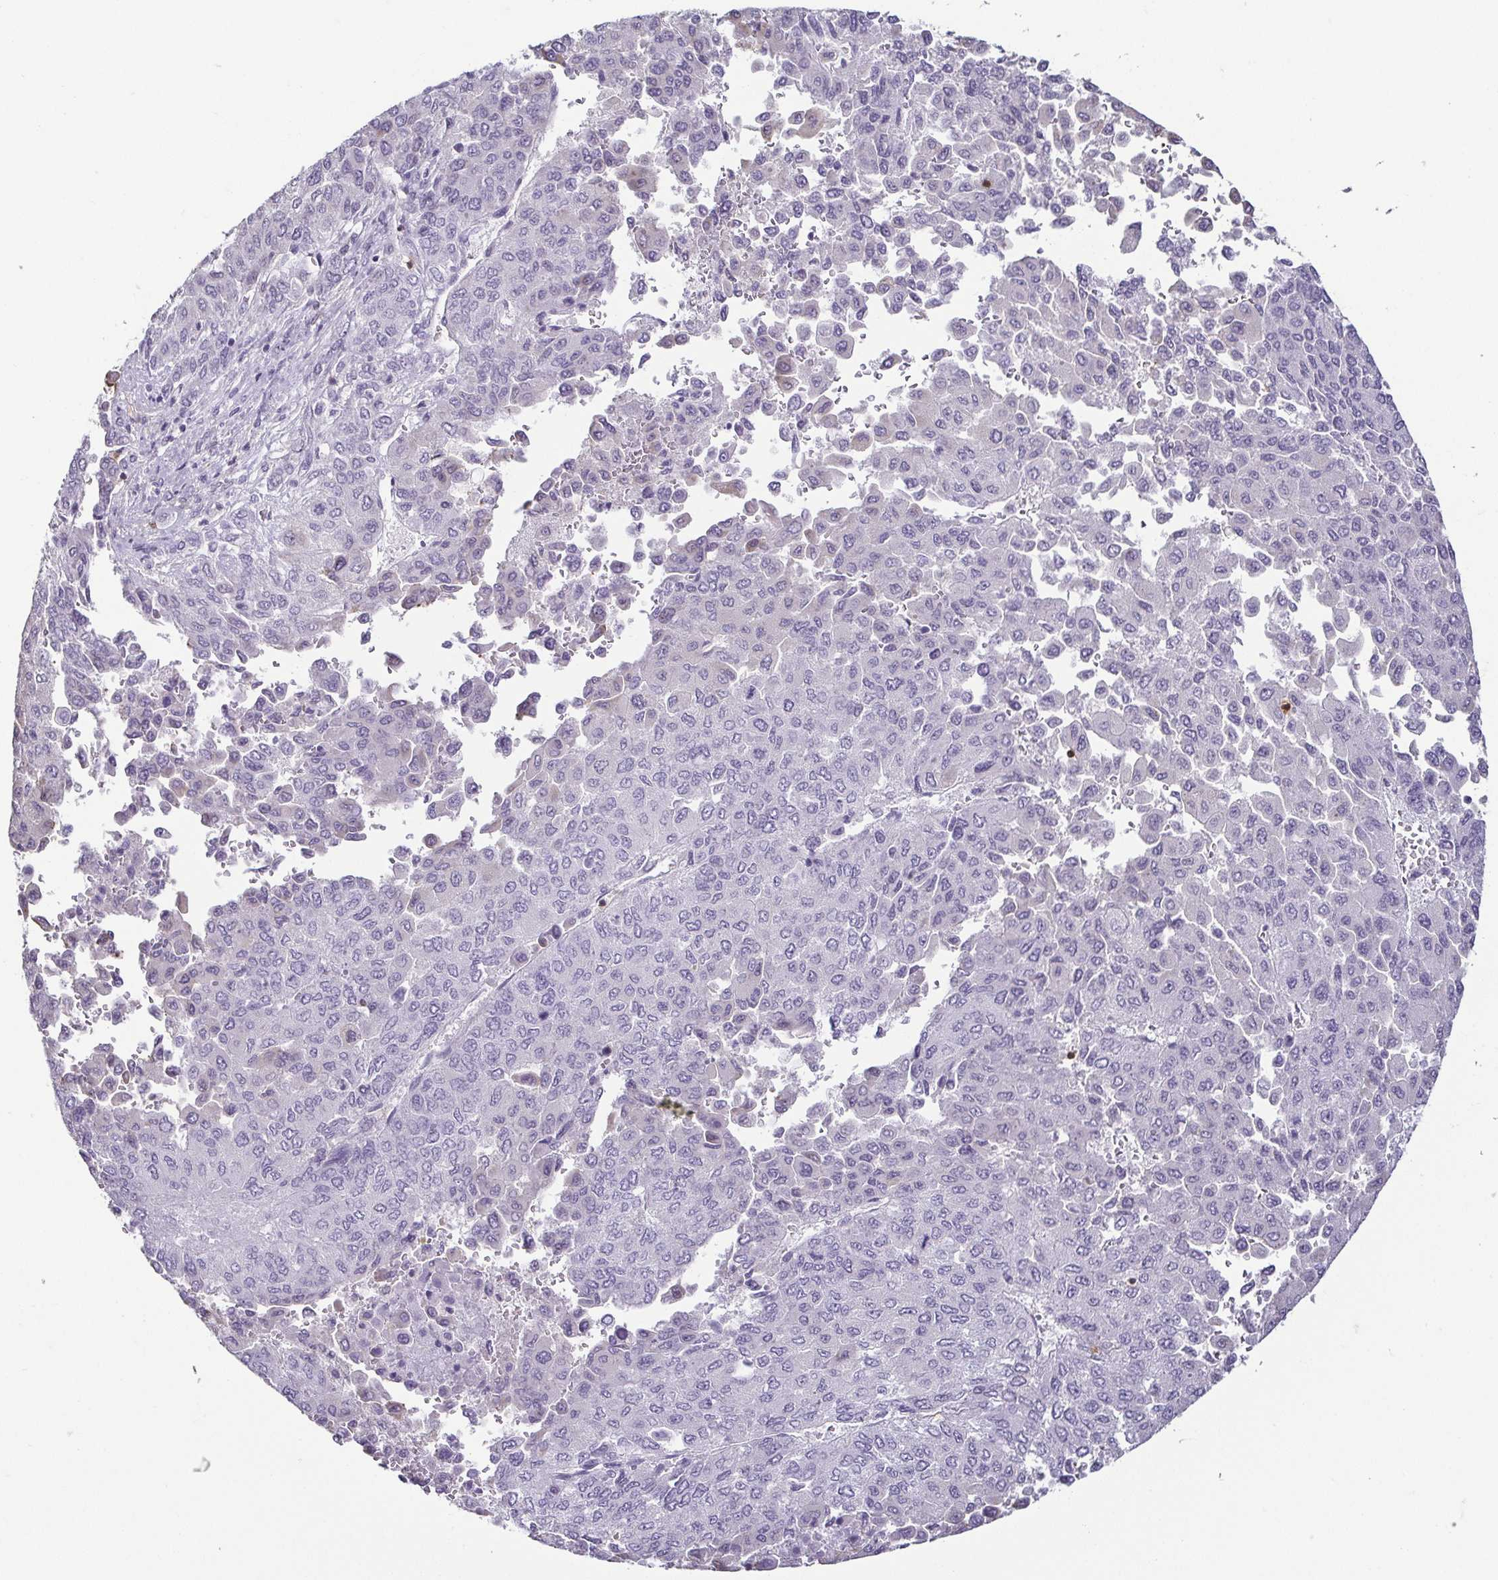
{"staining": {"intensity": "negative", "quantity": "none", "location": "none"}, "tissue": "liver cancer", "cell_type": "Tumor cells", "image_type": "cancer", "snomed": [{"axis": "morphology", "description": "Carcinoma, Hepatocellular, NOS"}, {"axis": "topography", "description": "Liver"}], "caption": "A high-resolution image shows immunohistochemistry staining of liver cancer, which reveals no significant positivity in tumor cells.", "gene": "HOPX", "patient": {"sex": "female", "age": 41}}